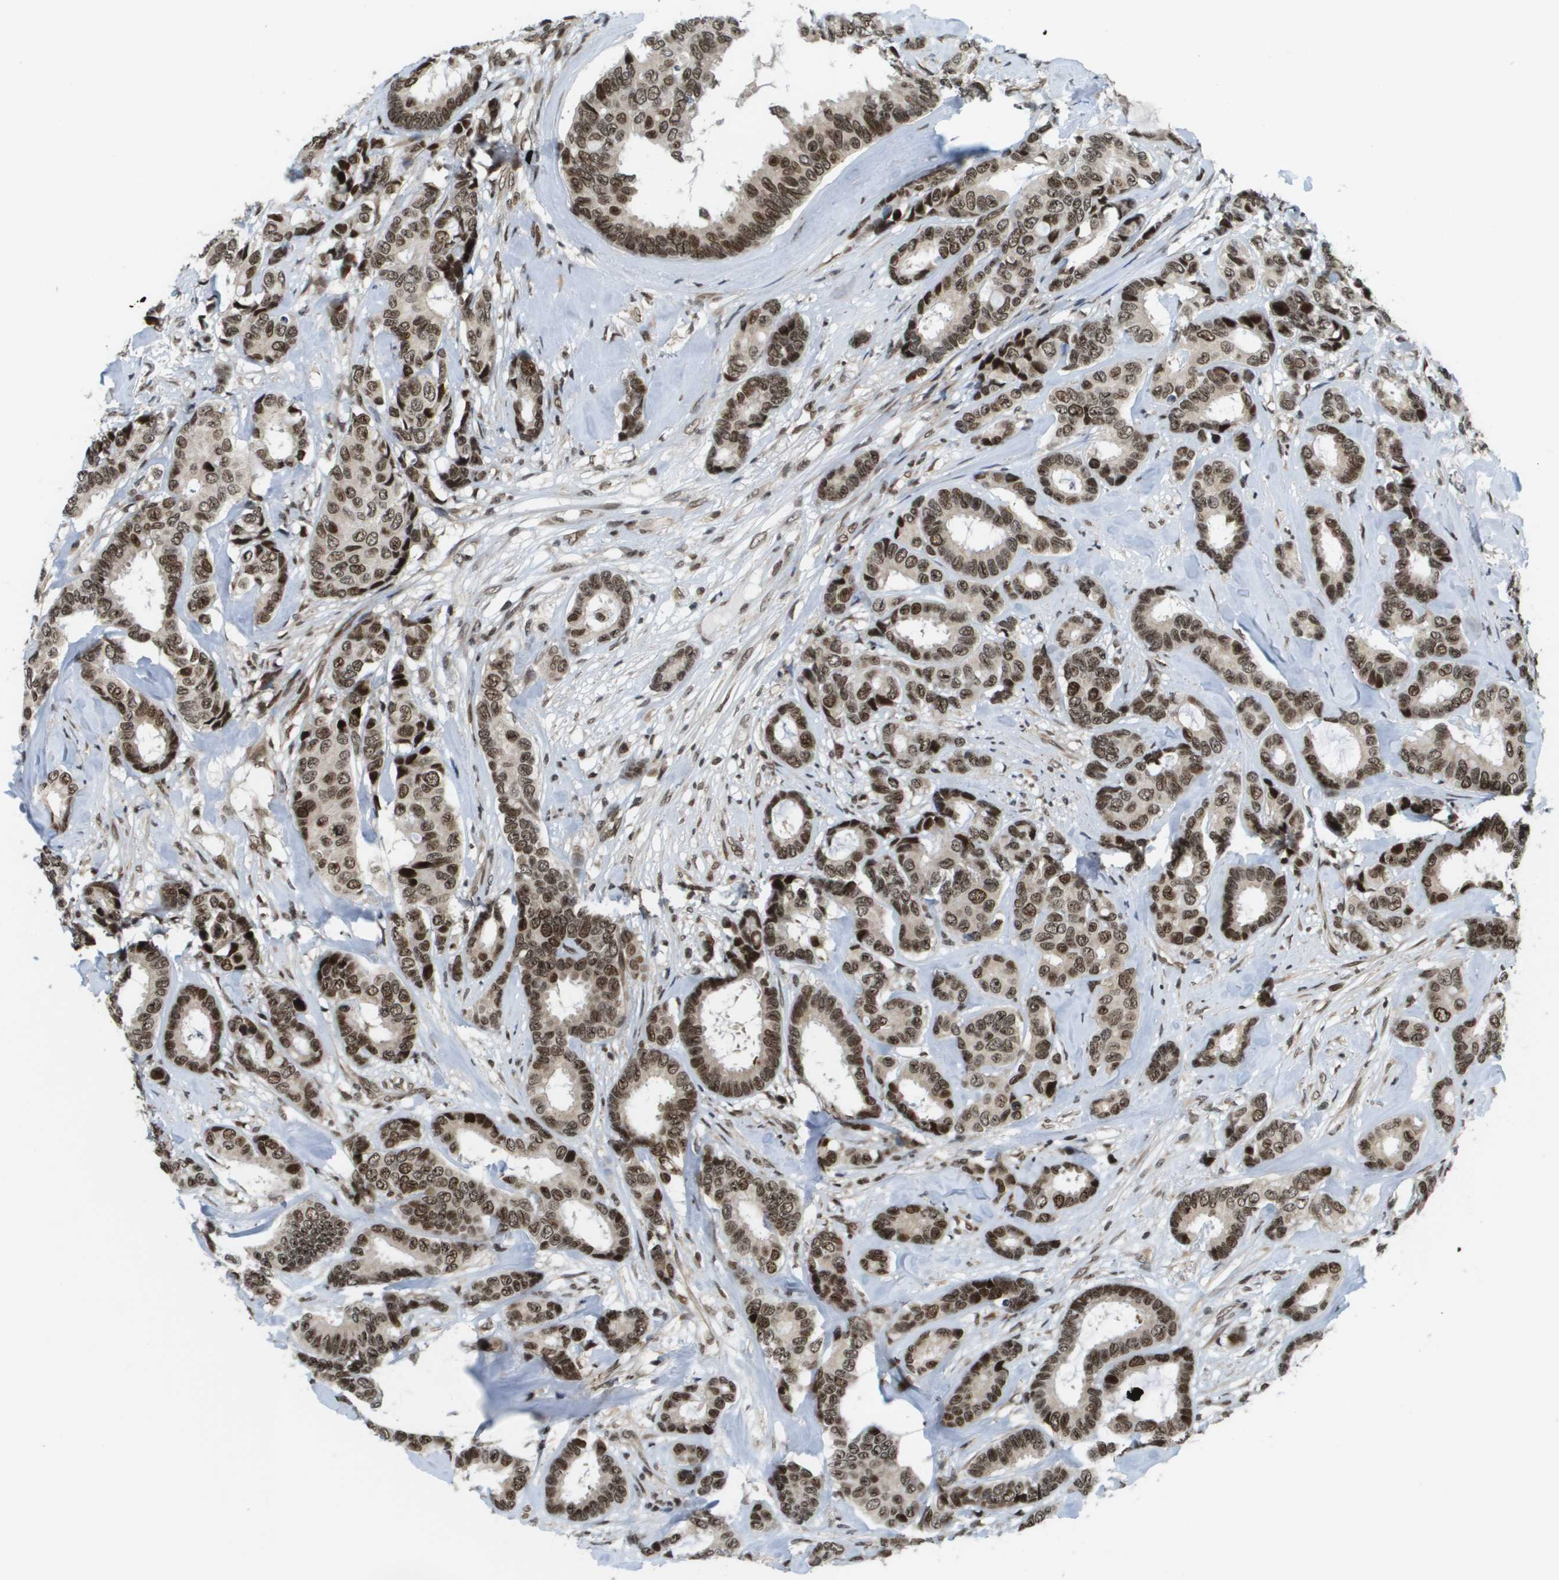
{"staining": {"intensity": "moderate", "quantity": ">75%", "location": "nuclear"}, "tissue": "breast cancer", "cell_type": "Tumor cells", "image_type": "cancer", "snomed": [{"axis": "morphology", "description": "Duct carcinoma"}, {"axis": "topography", "description": "Breast"}], "caption": "Protein analysis of breast cancer (invasive ductal carcinoma) tissue shows moderate nuclear staining in approximately >75% of tumor cells.", "gene": "RECQL4", "patient": {"sex": "female", "age": 87}}